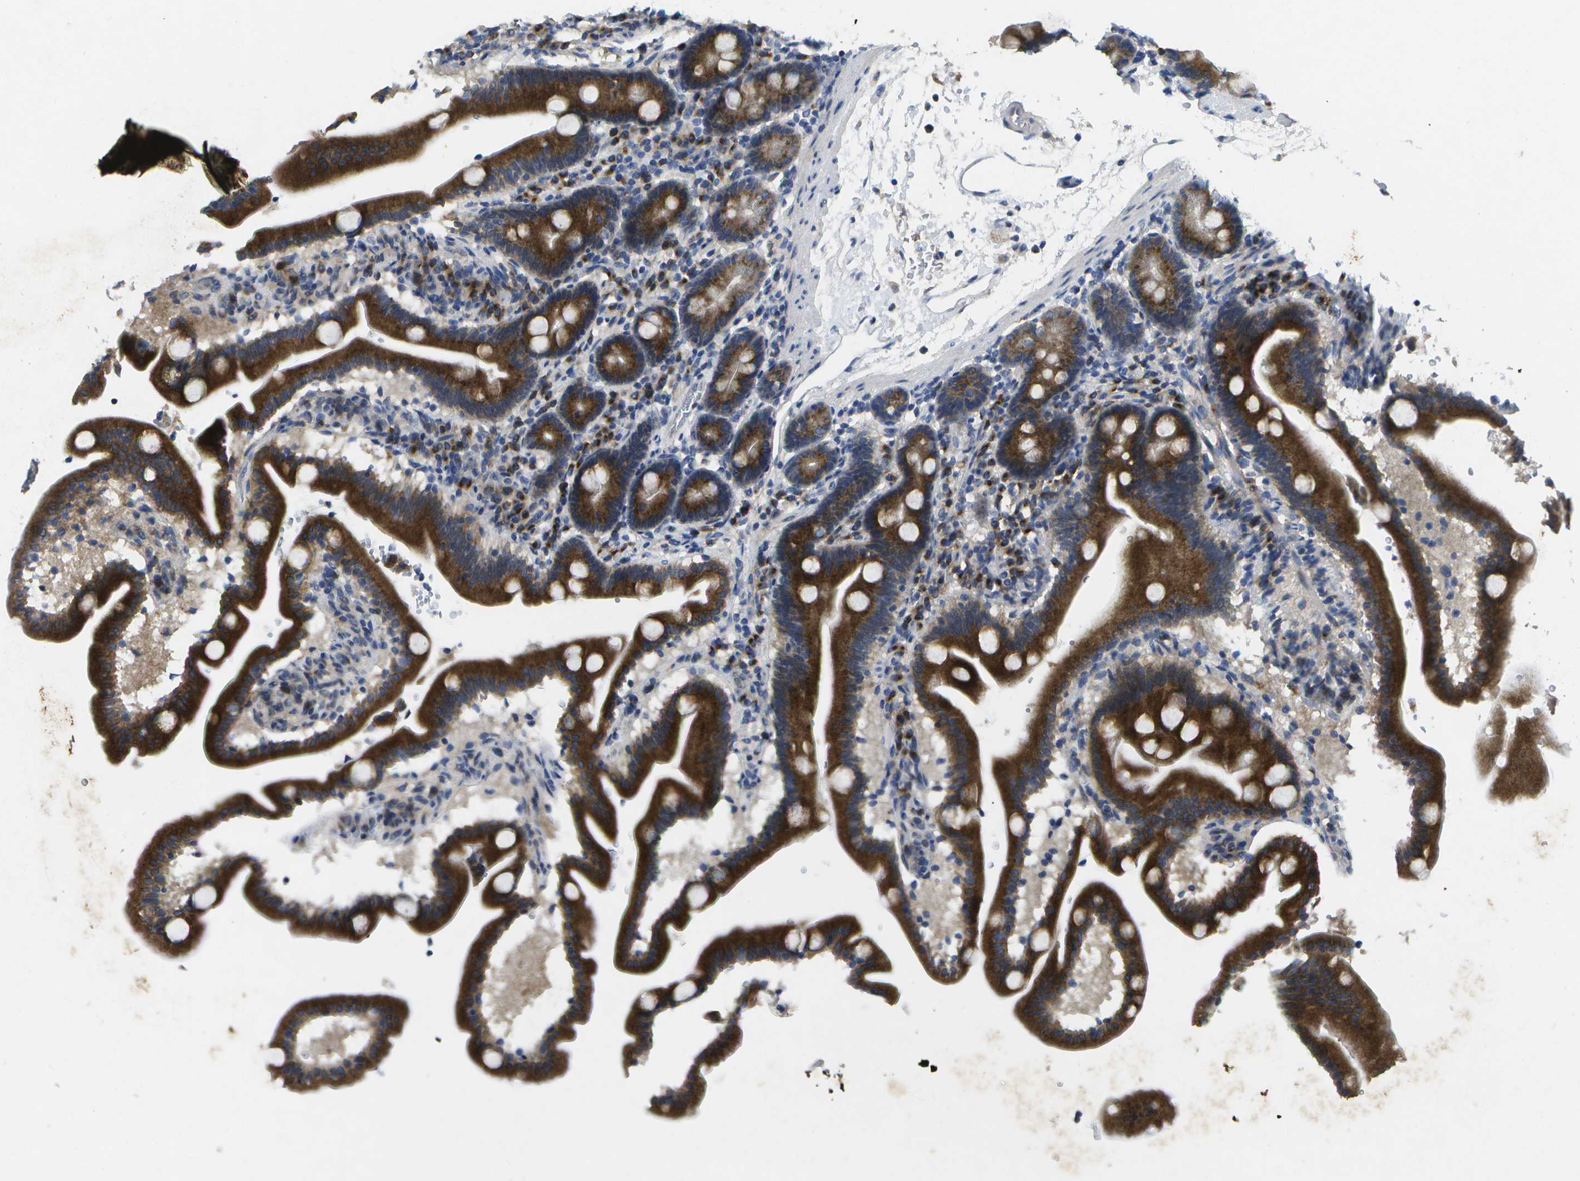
{"staining": {"intensity": "strong", "quantity": ">75%", "location": "cytoplasmic/membranous"}, "tissue": "duodenum", "cell_type": "Glandular cells", "image_type": "normal", "snomed": [{"axis": "morphology", "description": "Normal tissue, NOS"}, {"axis": "topography", "description": "Duodenum"}], "caption": "Approximately >75% of glandular cells in unremarkable duodenum display strong cytoplasmic/membranous protein staining as visualized by brown immunohistochemical staining.", "gene": "KDELR1", "patient": {"sex": "male", "age": 54}}